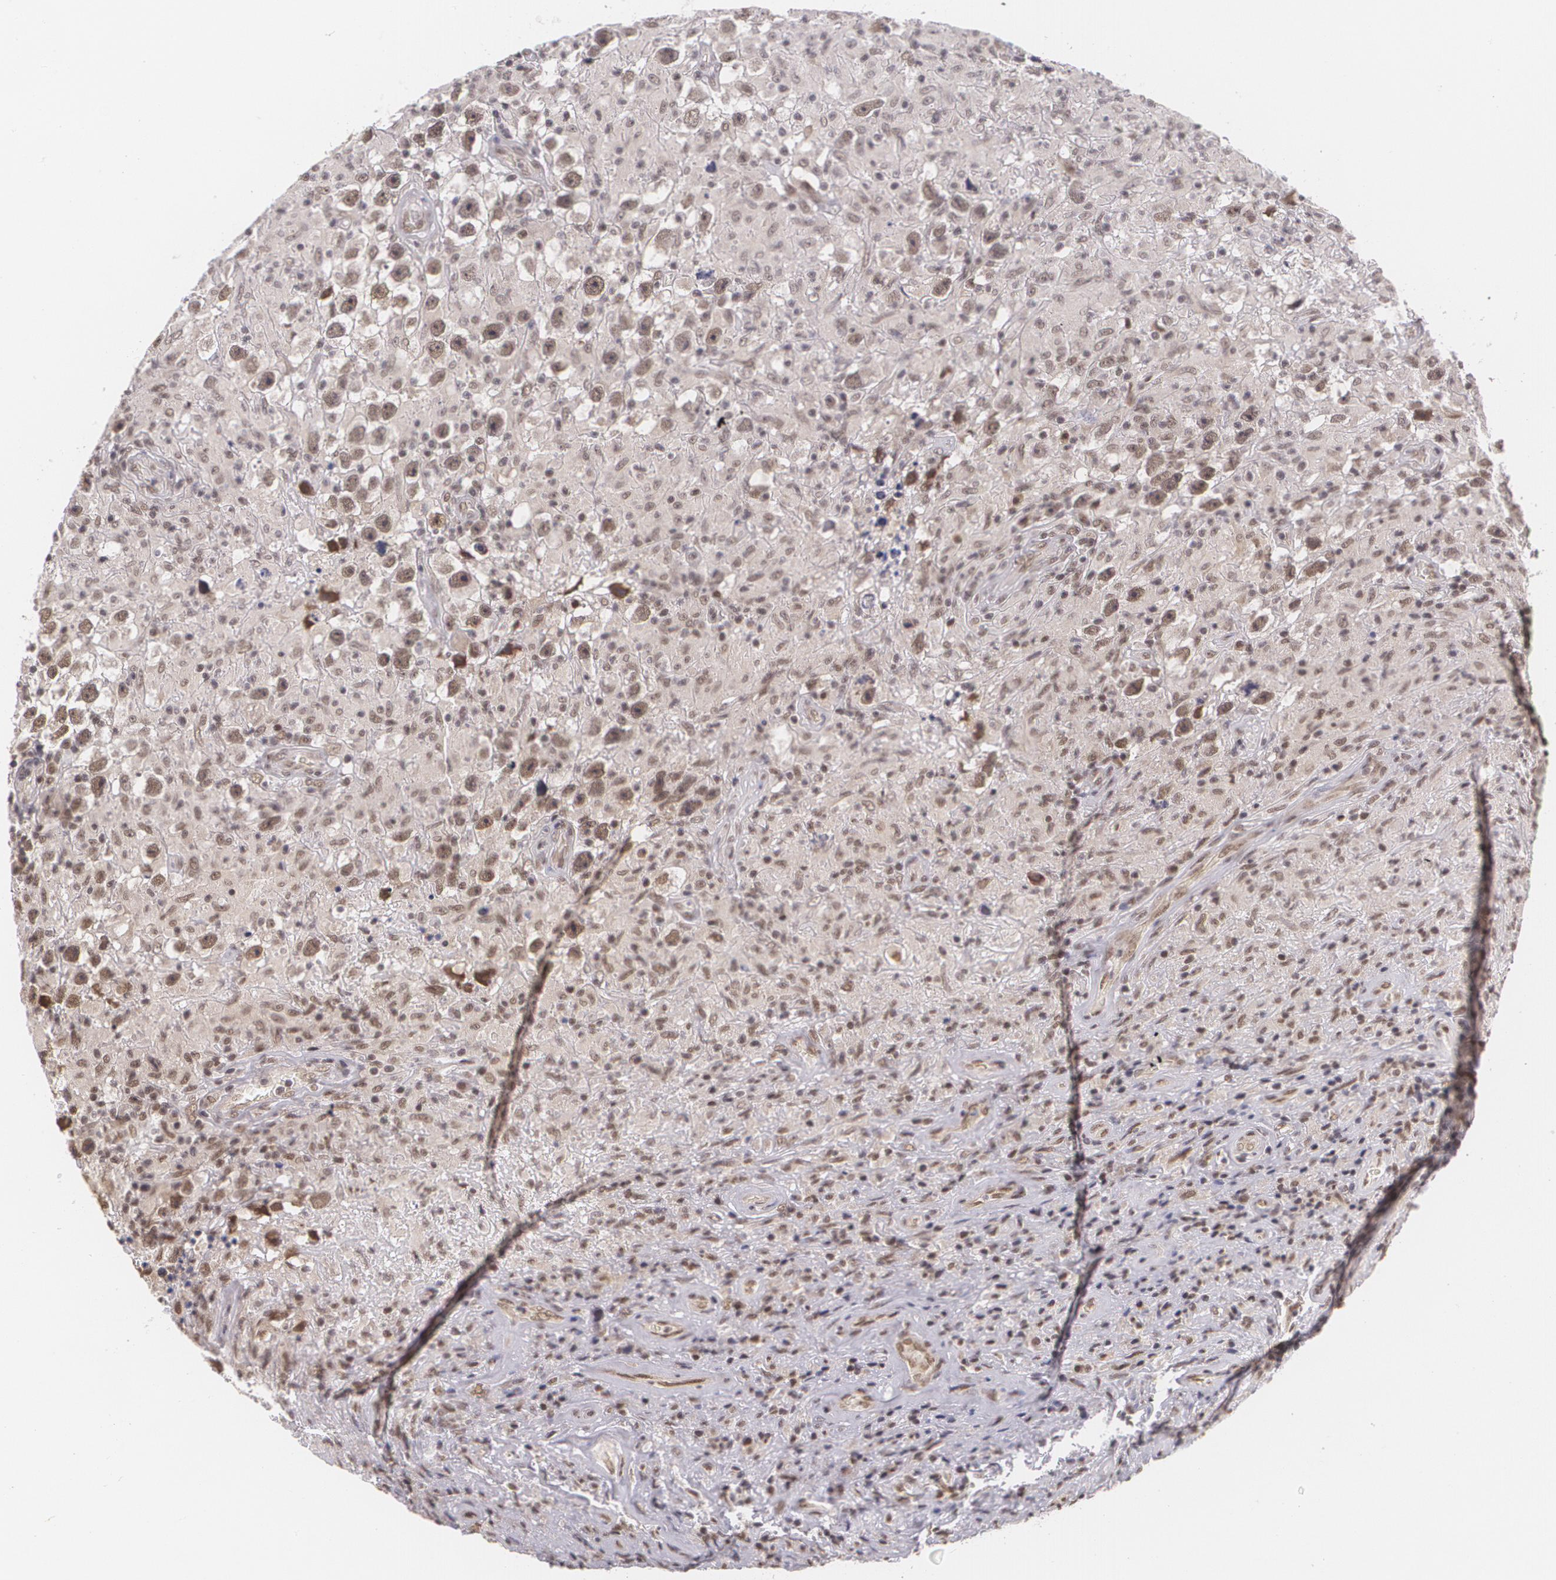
{"staining": {"intensity": "moderate", "quantity": ">75%", "location": "nuclear"}, "tissue": "testis cancer", "cell_type": "Tumor cells", "image_type": "cancer", "snomed": [{"axis": "morphology", "description": "Seminoma, NOS"}, {"axis": "topography", "description": "Testis"}], "caption": "This is an image of immunohistochemistry (IHC) staining of testis cancer (seminoma), which shows moderate staining in the nuclear of tumor cells.", "gene": "ALX1", "patient": {"sex": "male", "age": 34}}